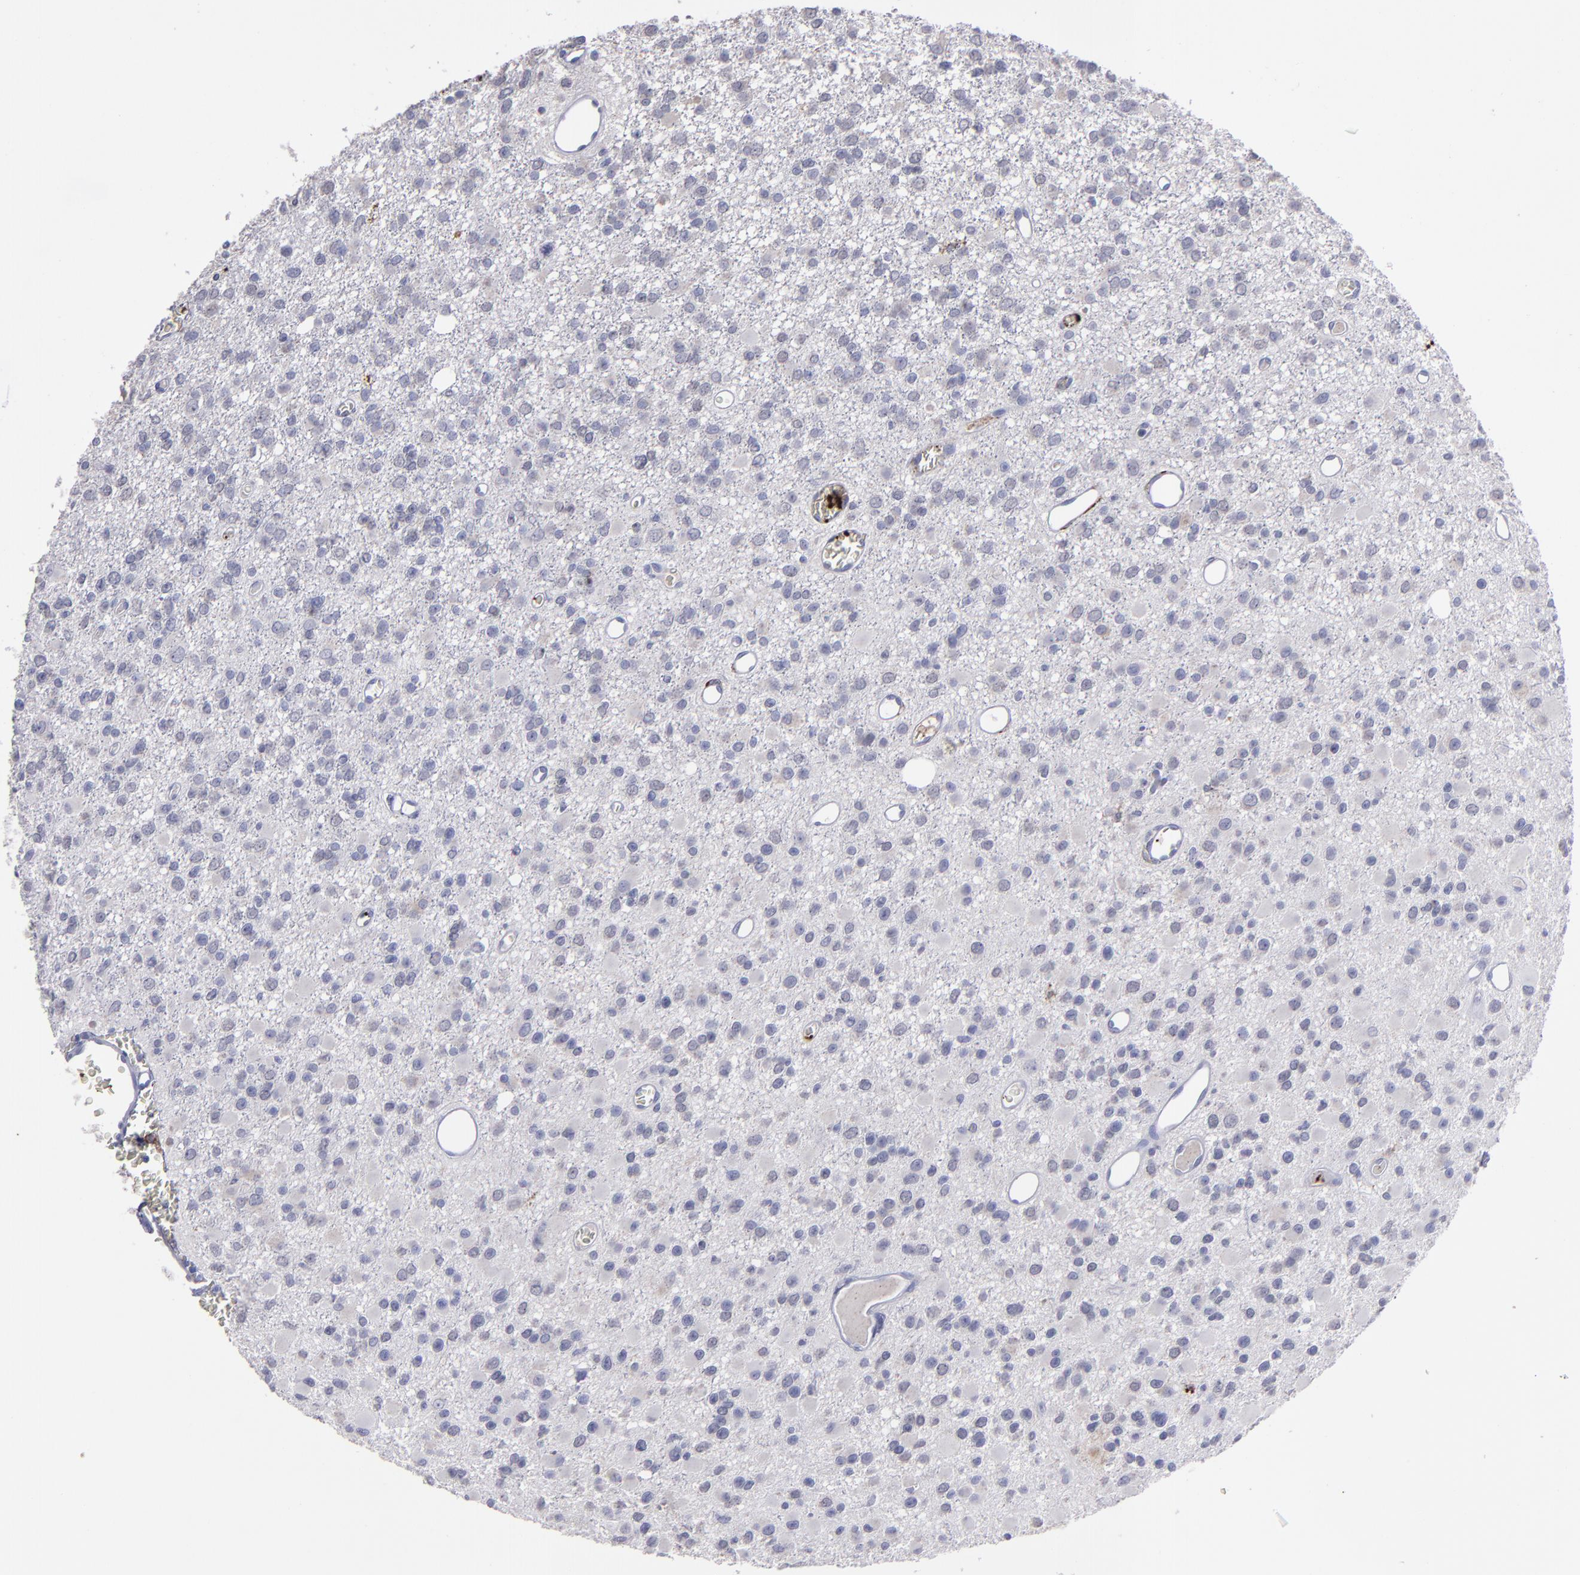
{"staining": {"intensity": "negative", "quantity": "none", "location": "none"}, "tissue": "glioma", "cell_type": "Tumor cells", "image_type": "cancer", "snomed": [{"axis": "morphology", "description": "Glioma, malignant, Low grade"}, {"axis": "topography", "description": "Brain"}], "caption": "An IHC image of malignant low-grade glioma is shown. There is no staining in tumor cells of malignant low-grade glioma. (Immunohistochemistry, brightfield microscopy, high magnification).", "gene": "CD36", "patient": {"sex": "male", "age": 42}}